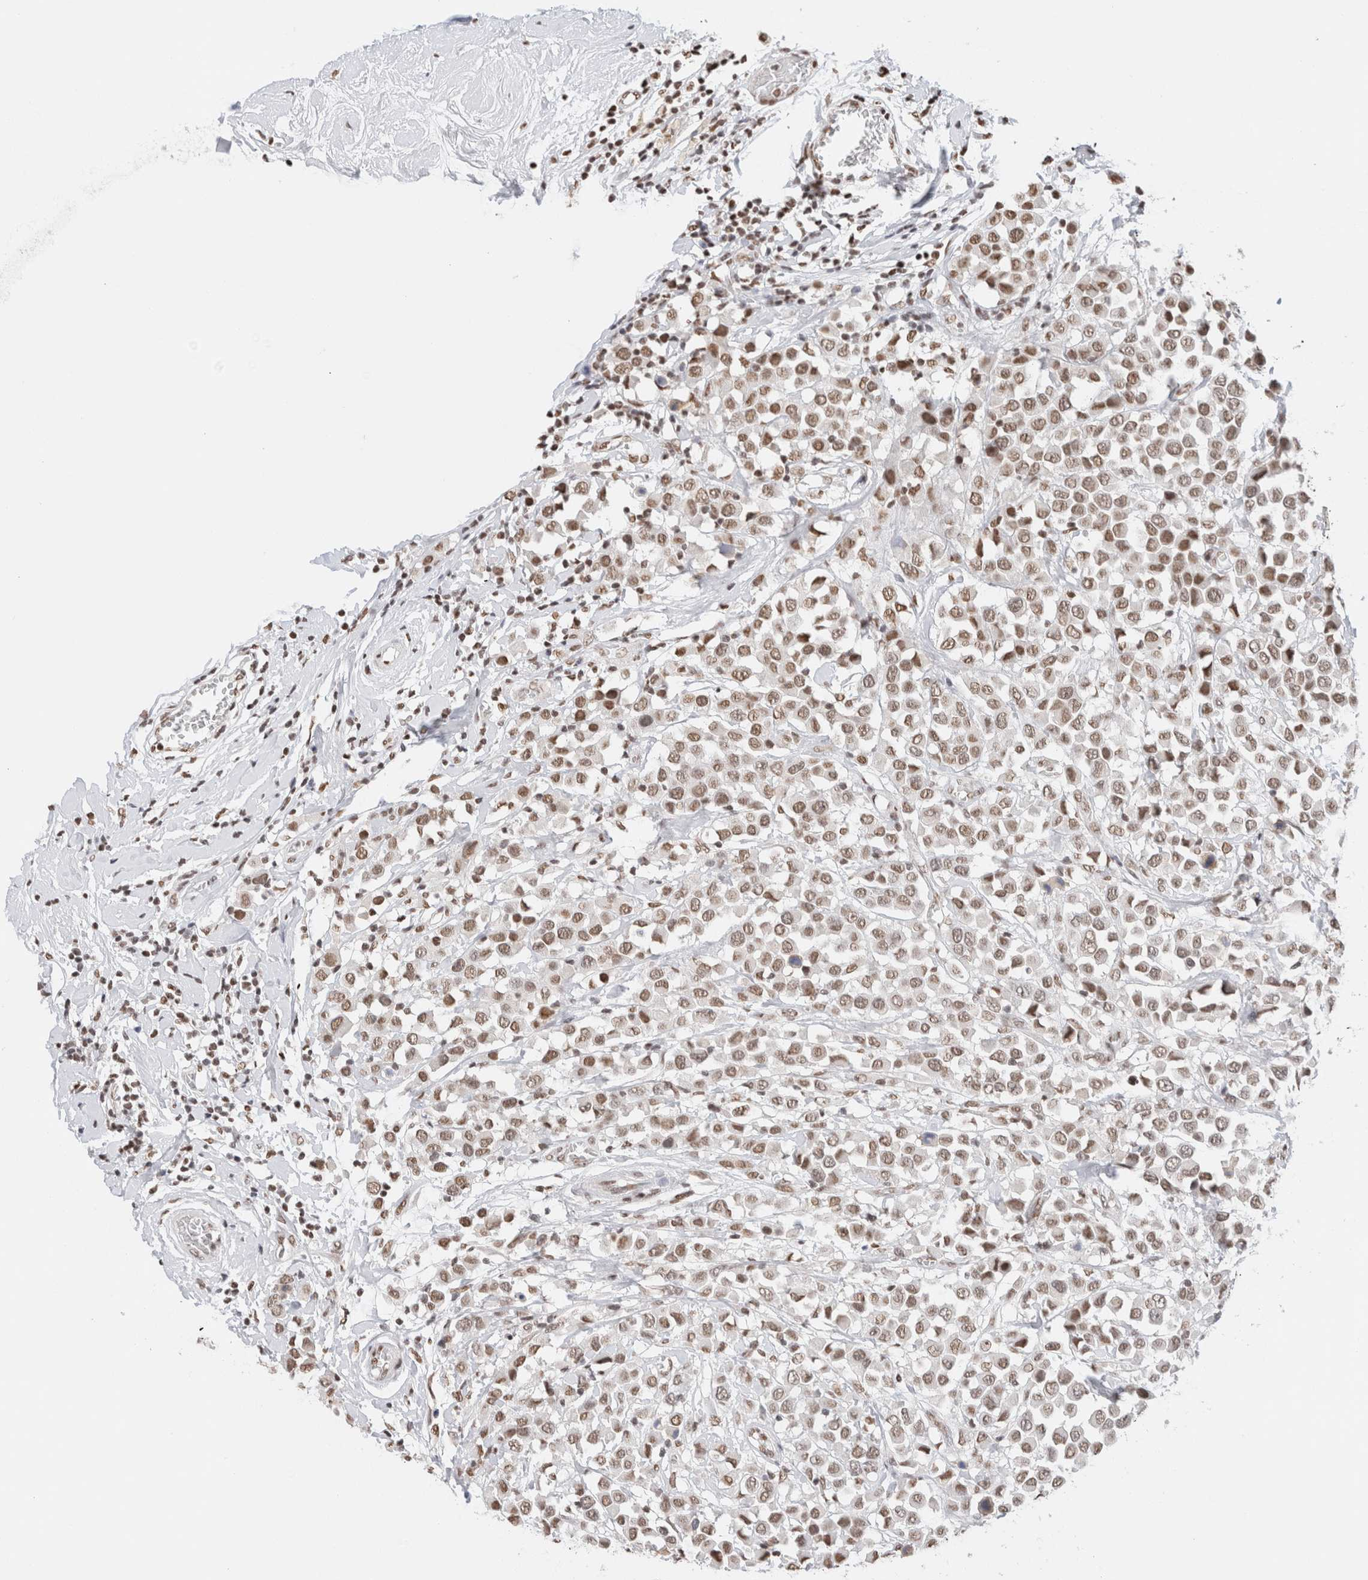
{"staining": {"intensity": "moderate", "quantity": ">75%", "location": "nuclear"}, "tissue": "breast cancer", "cell_type": "Tumor cells", "image_type": "cancer", "snomed": [{"axis": "morphology", "description": "Duct carcinoma"}, {"axis": "topography", "description": "Breast"}], "caption": "IHC photomicrograph of neoplastic tissue: human breast cancer stained using IHC exhibits medium levels of moderate protein expression localized specifically in the nuclear of tumor cells, appearing as a nuclear brown color.", "gene": "SUPT3H", "patient": {"sex": "female", "age": 61}}